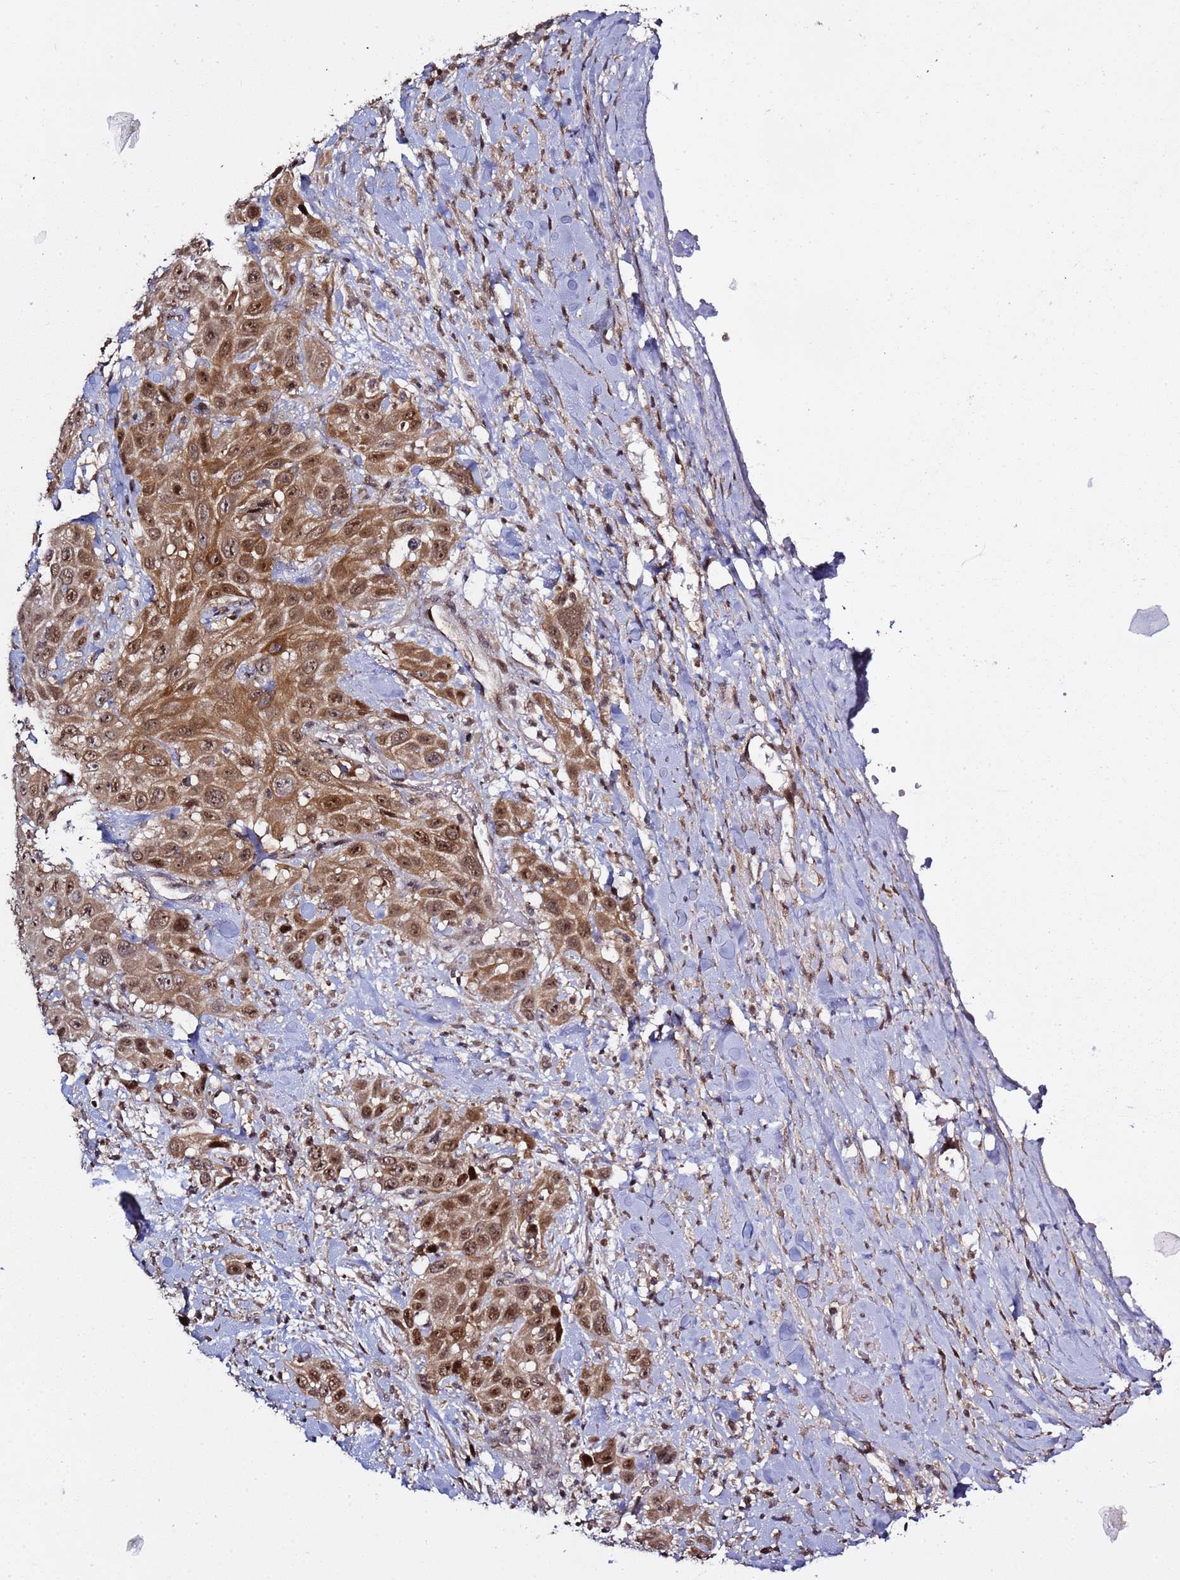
{"staining": {"intensity": "moderate", "quantity": ">75%", "location": "cytoplasmic/membranous,nuclear"}, "tissue": "head and neck cancer", "cell_type": "Tumor cells", "image_type": "cancer", "snomed": [{"axis": "morphology", "description": "Squamous cell carcinoma, NOS"}, {"axis": "topography", "description": "Head-Neck"}], "caption": "Immunohistochemistry staining of head and neck squamous cell carcinoma, which demonstrates medium levels of moderate cytoplasmic/membranous and nuclear positivity in approximately >75% of tumor cells indicating moderate cytoplasmic/membranous and nuclear protein positivity. The staining was performed using DAB (brown) for protein detection and nuclei were counterstained in hematoxylin (blue).", "gene": "RCOR2", "patient": {"sex": "male", "age": 81}}